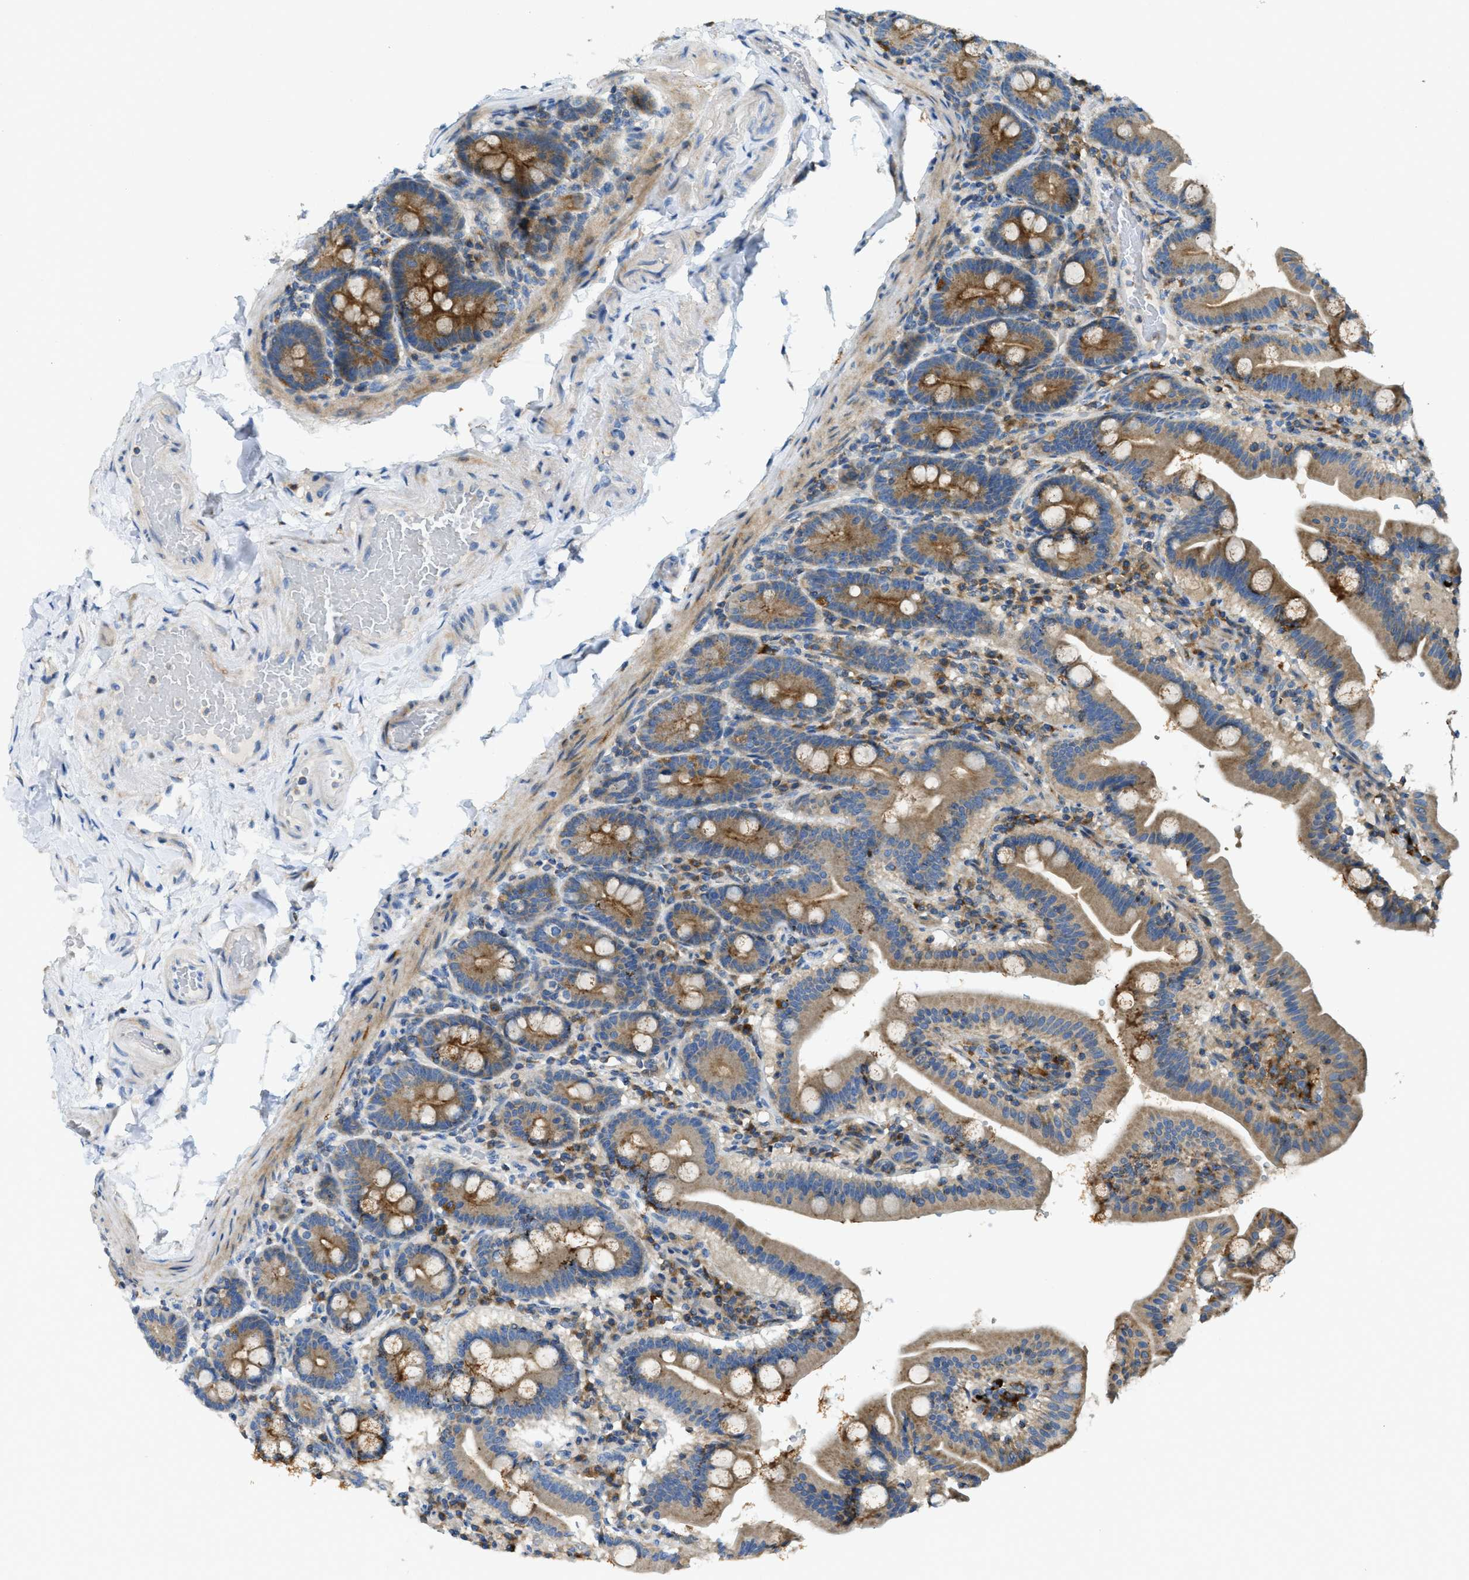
{"staining": {"intensity": "moderate", "quantity": ">75%", "location": "cytoplasmic/membranous"}, "tissue": "duodenum", "cell_type": "Glandular cells", "image_type": "normal", "snomed": [{"axis": "morphology", "description": "Normal tissue, NOS"}, {"axis": "topography", "description": "Duodenum"}], "caption": "Immunohistochemistry (IHC) (DAB) staining of benign human duodenum exhibits moderate cytoplasmic/membranous protein positivity in approximately >75% of glandular cells.", "gene": "RFFL", "patient": {"sex": "male", "age": 54}}